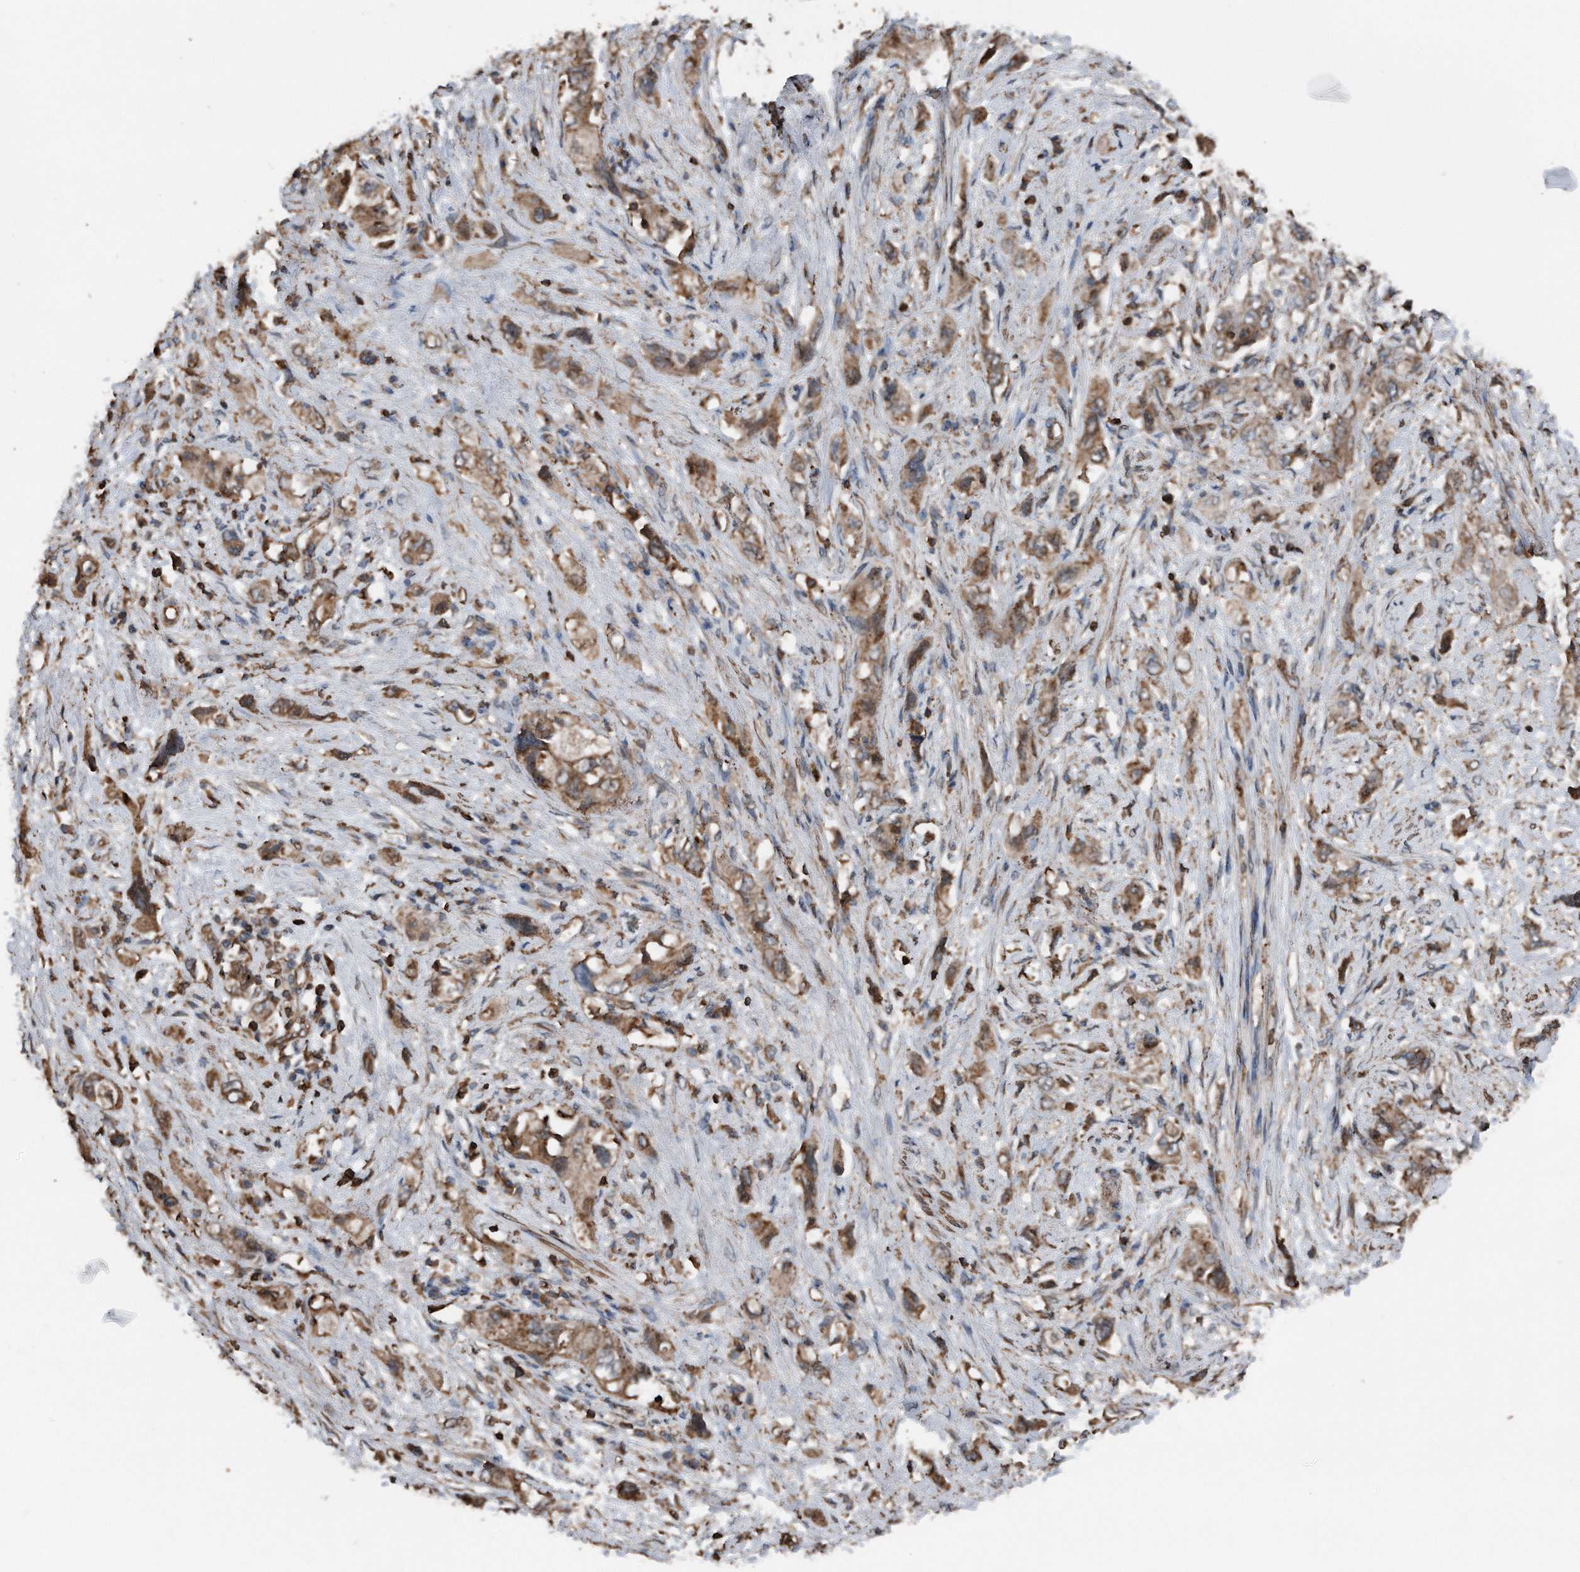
{"staining": {"intensity": "moderate", "quantity": ">75%", "location": "cytoplasmic/membranous"}, "tissue": "pancreatic cancer", "cell_type": "Tumor cells", "image_type": "cancer", "snomed": [{"axis": "morphology", "description": "Adenocarcinoma, NOS"}, {"axis": "topography", "description": "Pancreas"}], "caption": "Immunohistochemistry (IHC) micrograph of human pancreatic cancer (adenocarcinoma) stained for a protein (brown), which displays medium levels of moderate cytoplasmic/membranous expression in about >75% of tumor cells.", "gene": "RSPO3", "patient": {"sex": "female", "age": 73}}